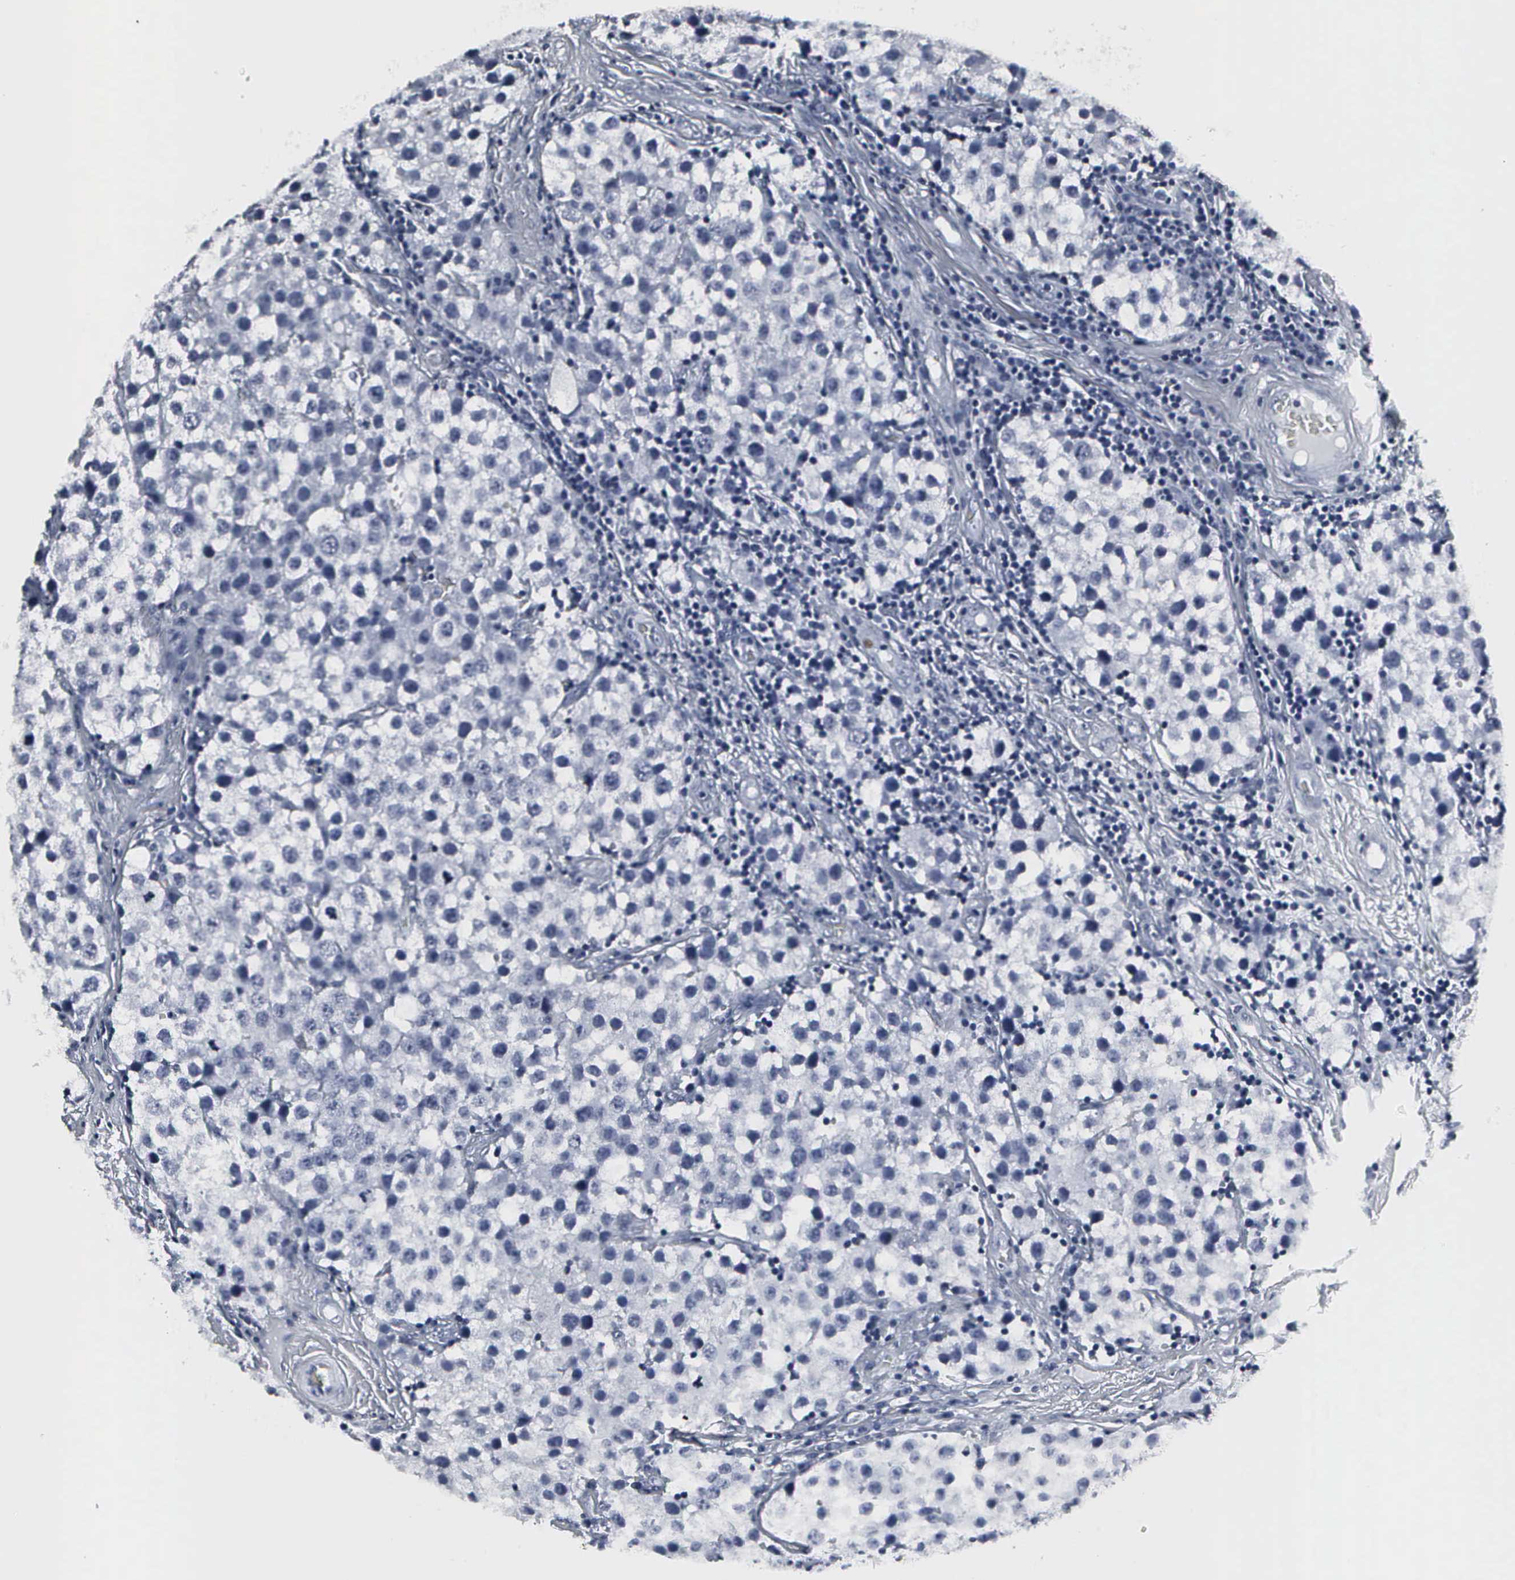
{"staining": {"intensity": "negative", "quantity": "none", "location": "none"}, "tissue": "testis cancer", "cell_type": "Tumor cells", "image_type": "cancer", "snomed": [{"axis": "morphology", "description": "Seminoma, NOS"}, {"axis": "topography", "description": "Testis"}], "caption": "A histopathology image of testis seminoma stained for a protein demonstrates no brown staining in tumor cells.", "gene": "DGCR2", "patient": {"sex": "male", "age": 39}}